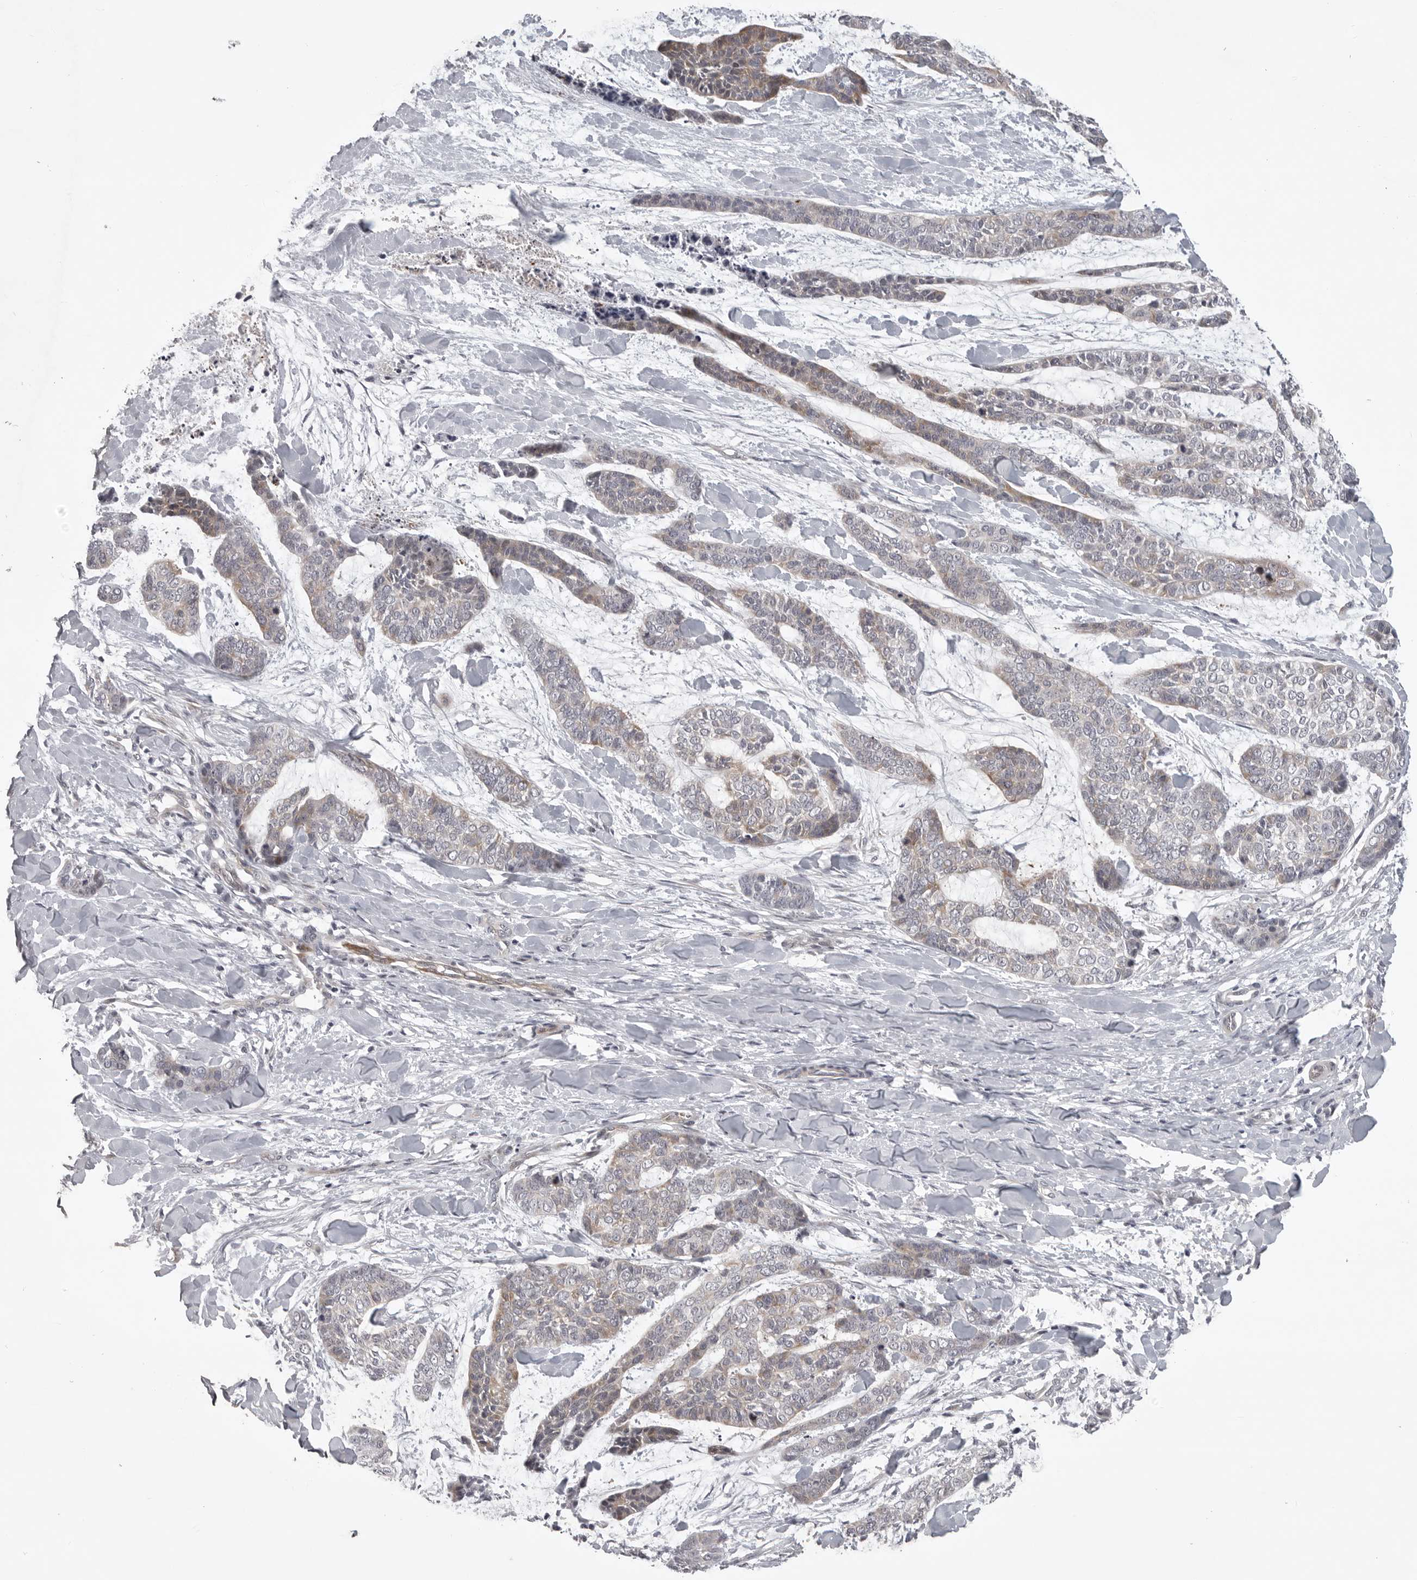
{"staining": {"intensity": "moderate", "quantity": "<25%", "location": "cytoplasmic/membranous"}, "tissue": "skin cancer", "cell_type": "Tumor cells", "image_type": "cancer", "snomed": [{"axis": "morphology", "description": "Basal cell carcinoma"}, {"axis": "topography", "description": "Skin"}], "caption": "About <25% of tumor cells in skin cancer (basal cell carcinoma) show moderate cytoplasmic/membranous protein expression as visualized by brown immunohistochemical staining.", "gene": "CD300LD", "patient": {"sex": "female", "age": 64}}